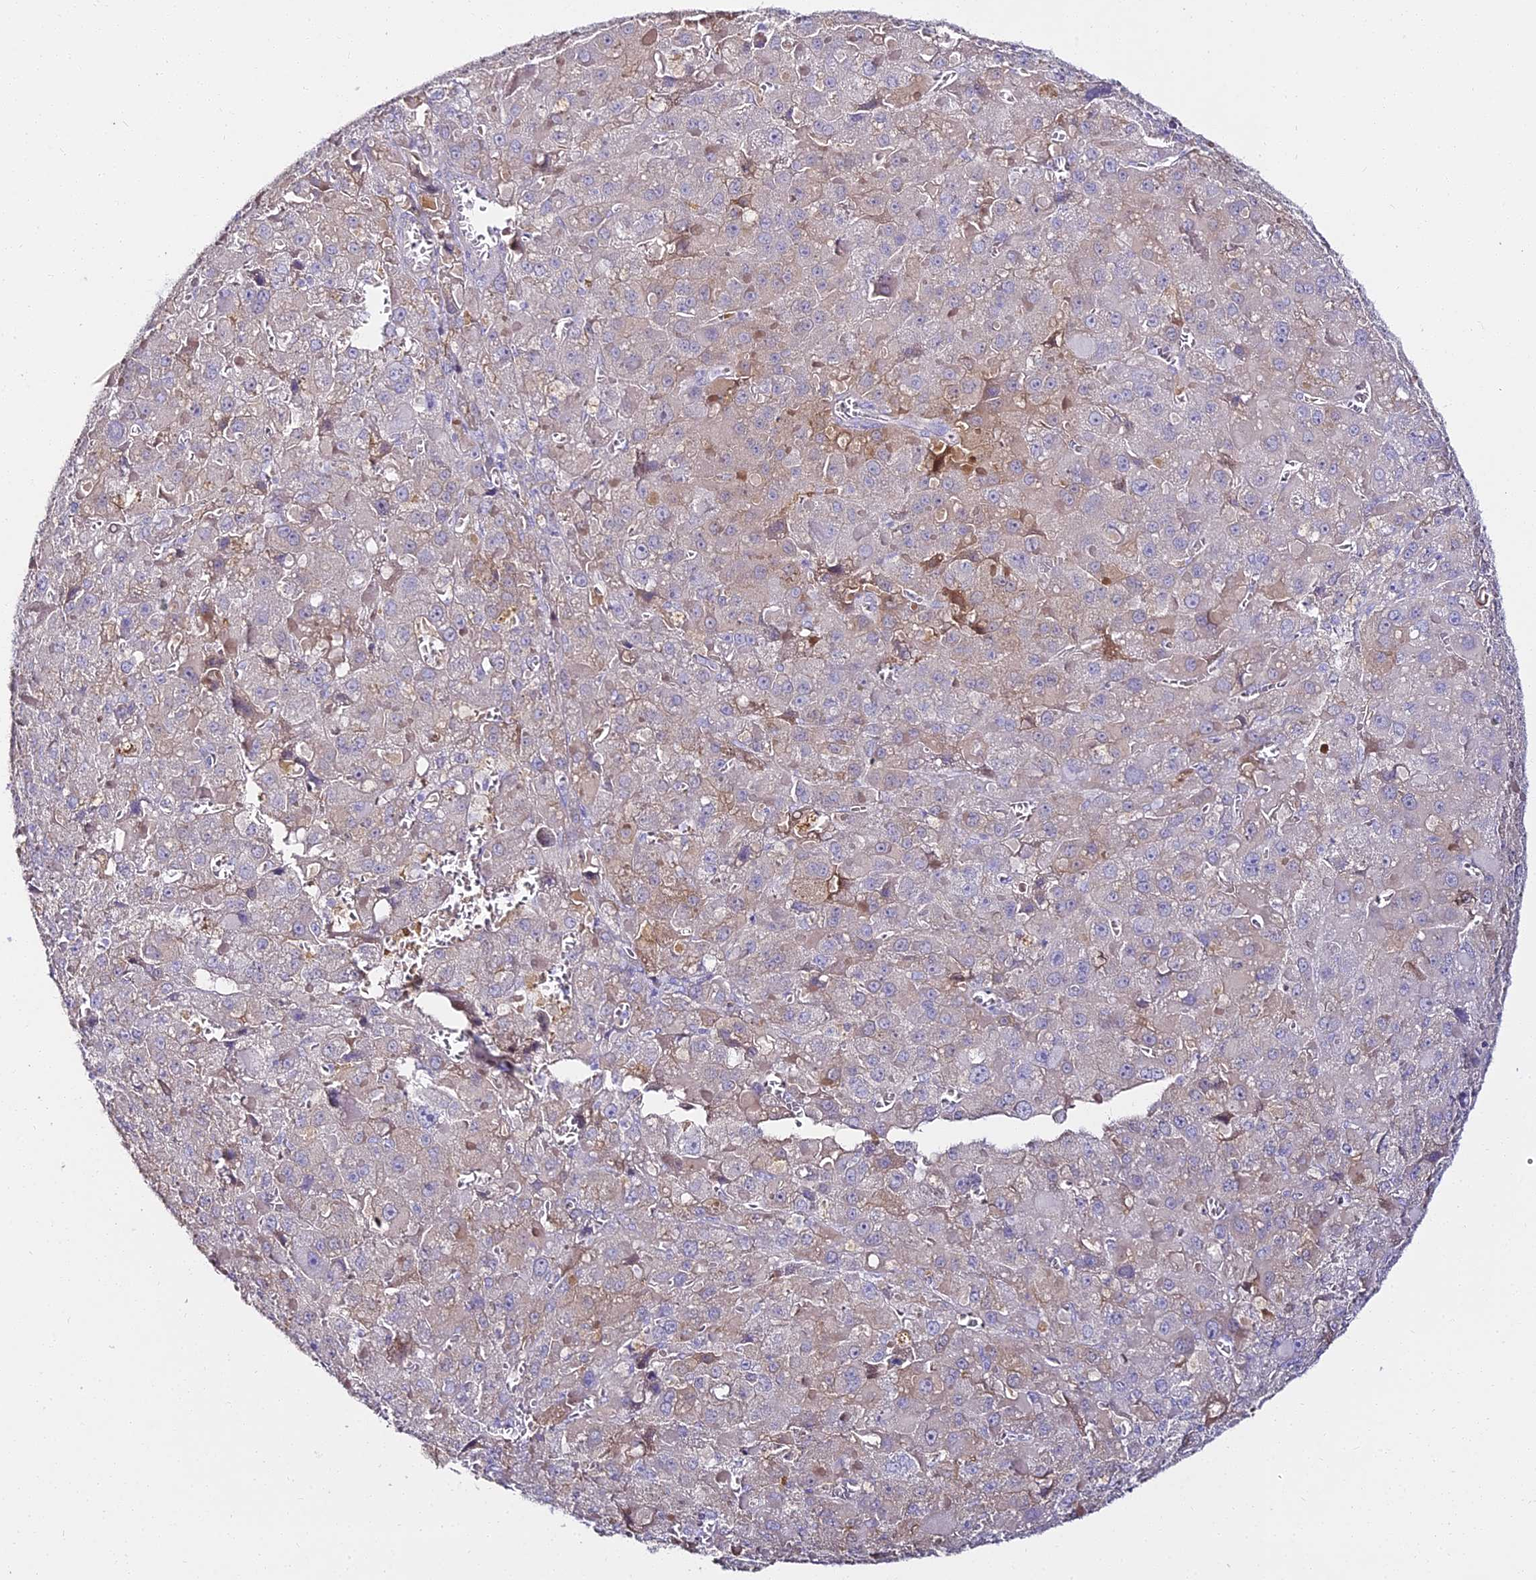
{"staining": {"intensity": "weak", "quantity": "<25%", "location": "cytoplasmic/membranous"}, "tissue": "liver cancer", "cell_type": "Tumor cells", "image_type": "cancer", "snomed": [{"axis": "morphology", "description": "Carcinoma, Hepatocellular, NOS"}, {"axis": "topography", "description": "Liver"}], "caption": "Immunohistochemical staining of human hepatocellular carcinoma (liver) shows no significant positivity in tumor cells. (Stains: DAB immunohistochemistry (IHC) with hematoxylin counter stain, Microscopy: brightfield microscopy at high magnification).", "gene": "ALPG", "patient": {"sex": "female", "age": 73}}